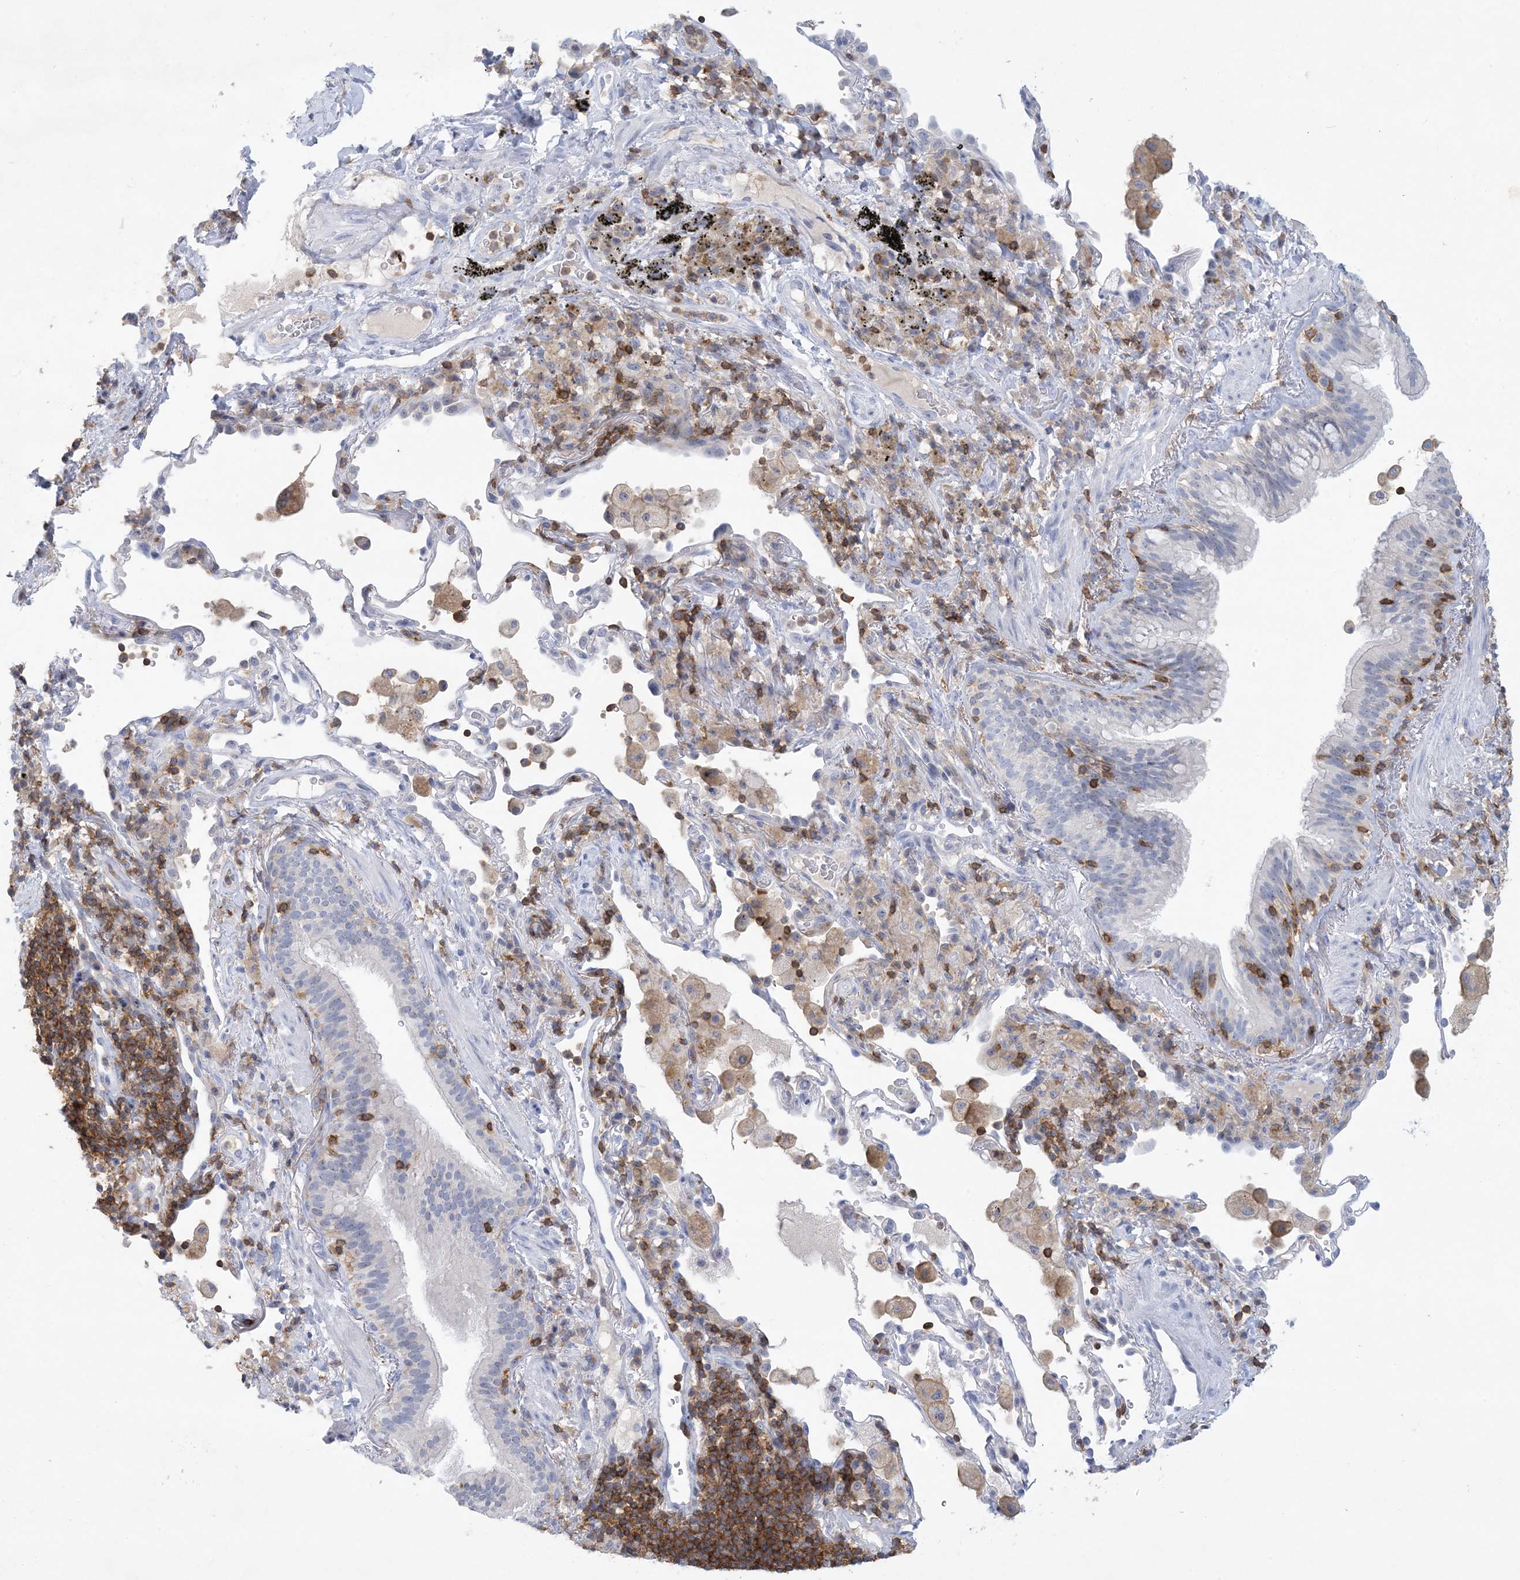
{"staining": {"intensity": "negative", "quantity": "none", "location": "none"}, "tissue": "bronchus", "cell_type": "Respiratory epithelial cells", "image_type": "normal", "snomed": [{"axis": "morphology", "description": "Normal tissue, NOS"}, {"axis": "morphology", "description": "Adenocarcinoma, NOS"}, {"axis": "topography", "description": "Bronchus"}, {"axis": "topography", "description": "Lung"}], "caption": "The image demonstrates no significant staining in respiratory epithelial cells of bronchus.", "gene": "PSD4", "patient": {"sex": "male", "age": 54}}